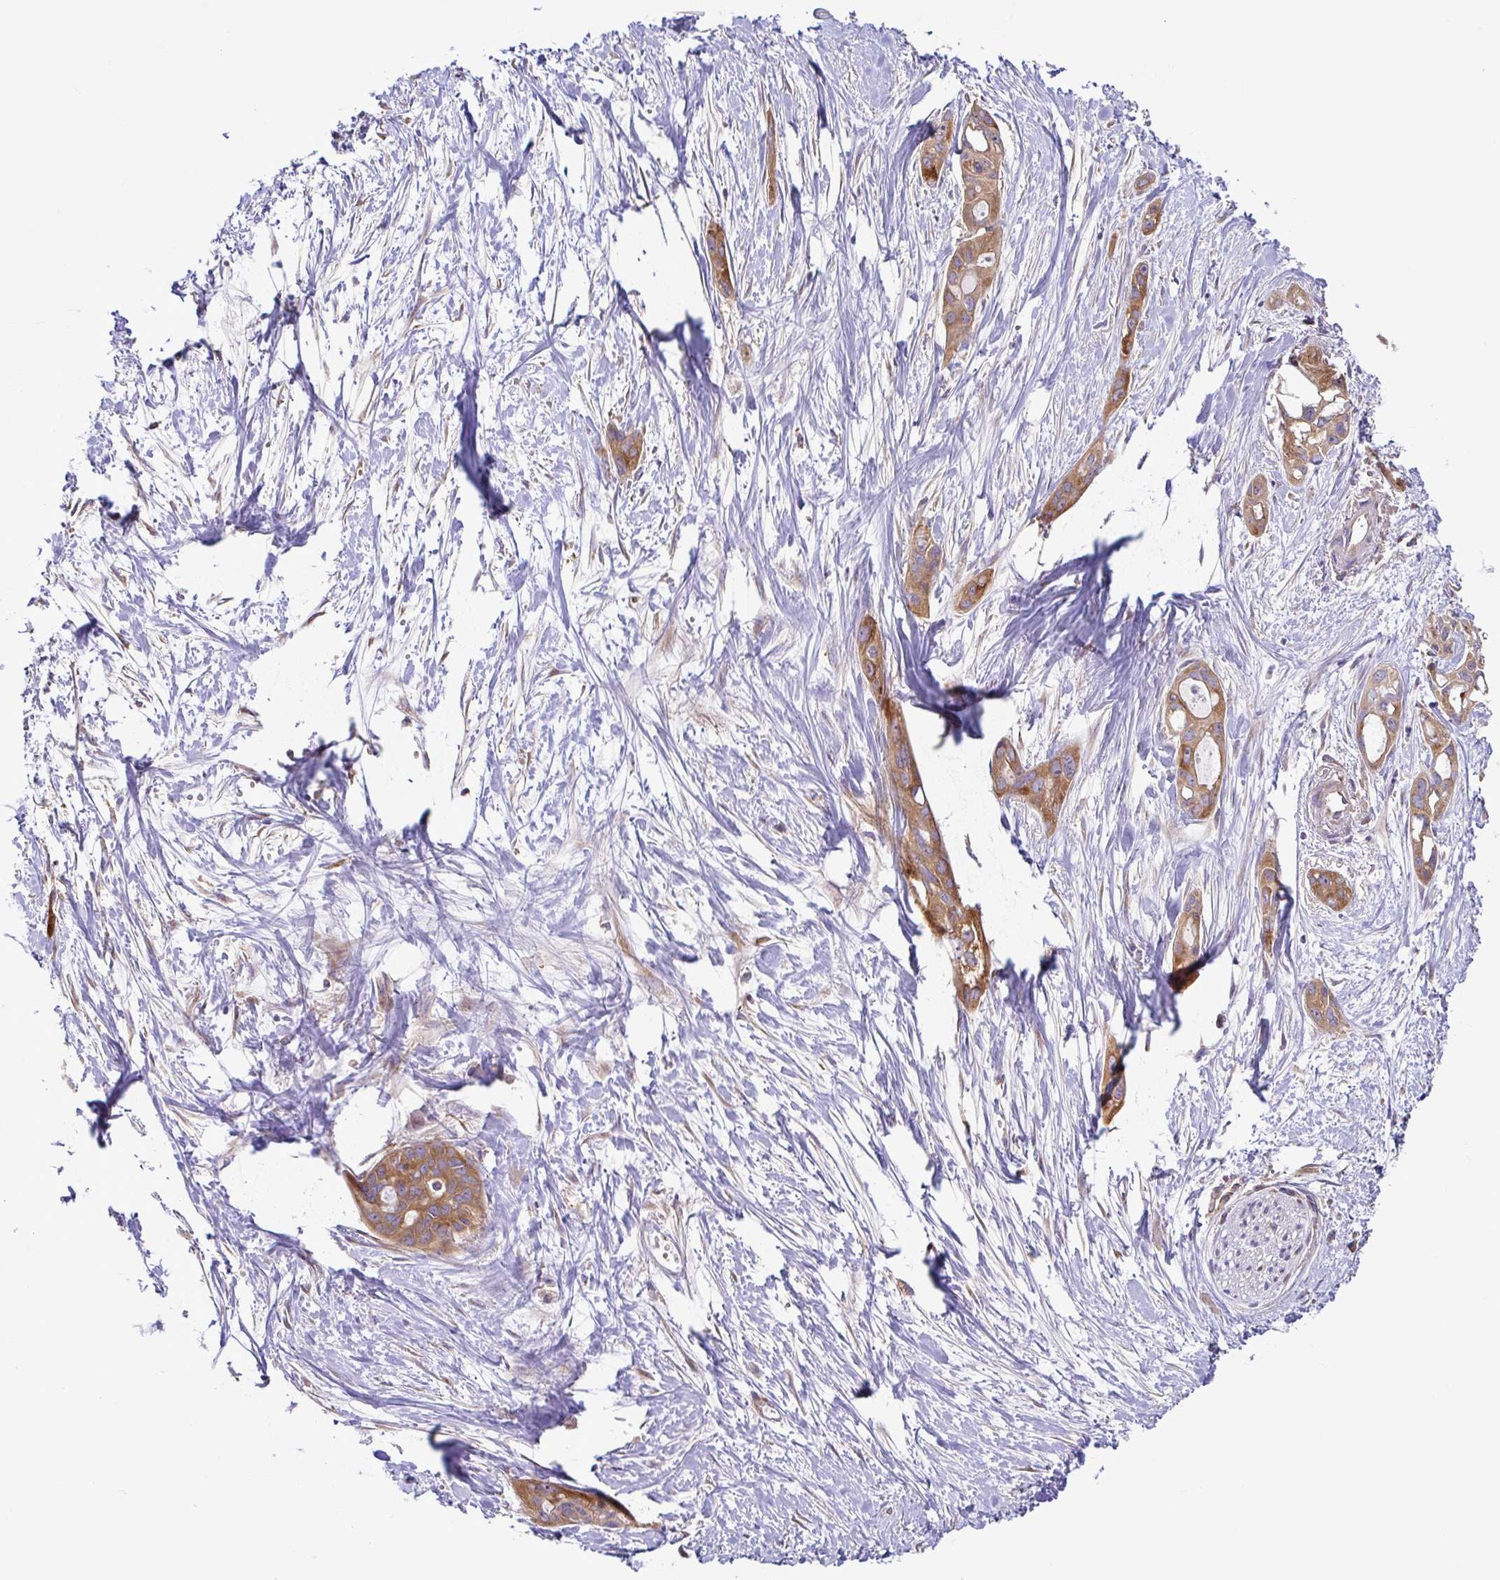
{"staining": {"intensity": "moderate", "quantity": ">75%", "location": "cytoplasmic/membranous"}, "tissue": "pancreatic cancer", "cell_type": "Tumor cells", "image_type": "cancer", "snomed": [{"axis": "morphology", "description": "Adenocarcinoma, NOS"}, {"axis": "topography", "description": "Pancreas"}], "caption": "Immunohistochemical staining of human pancreatic cancer (adenocarcinoma) displays medium levels of moderate cytoplasmic/membranous staining in about >75% of tumor cells.", "gene": "LARS1", "patient": {"sex": "female", "age": 50}}